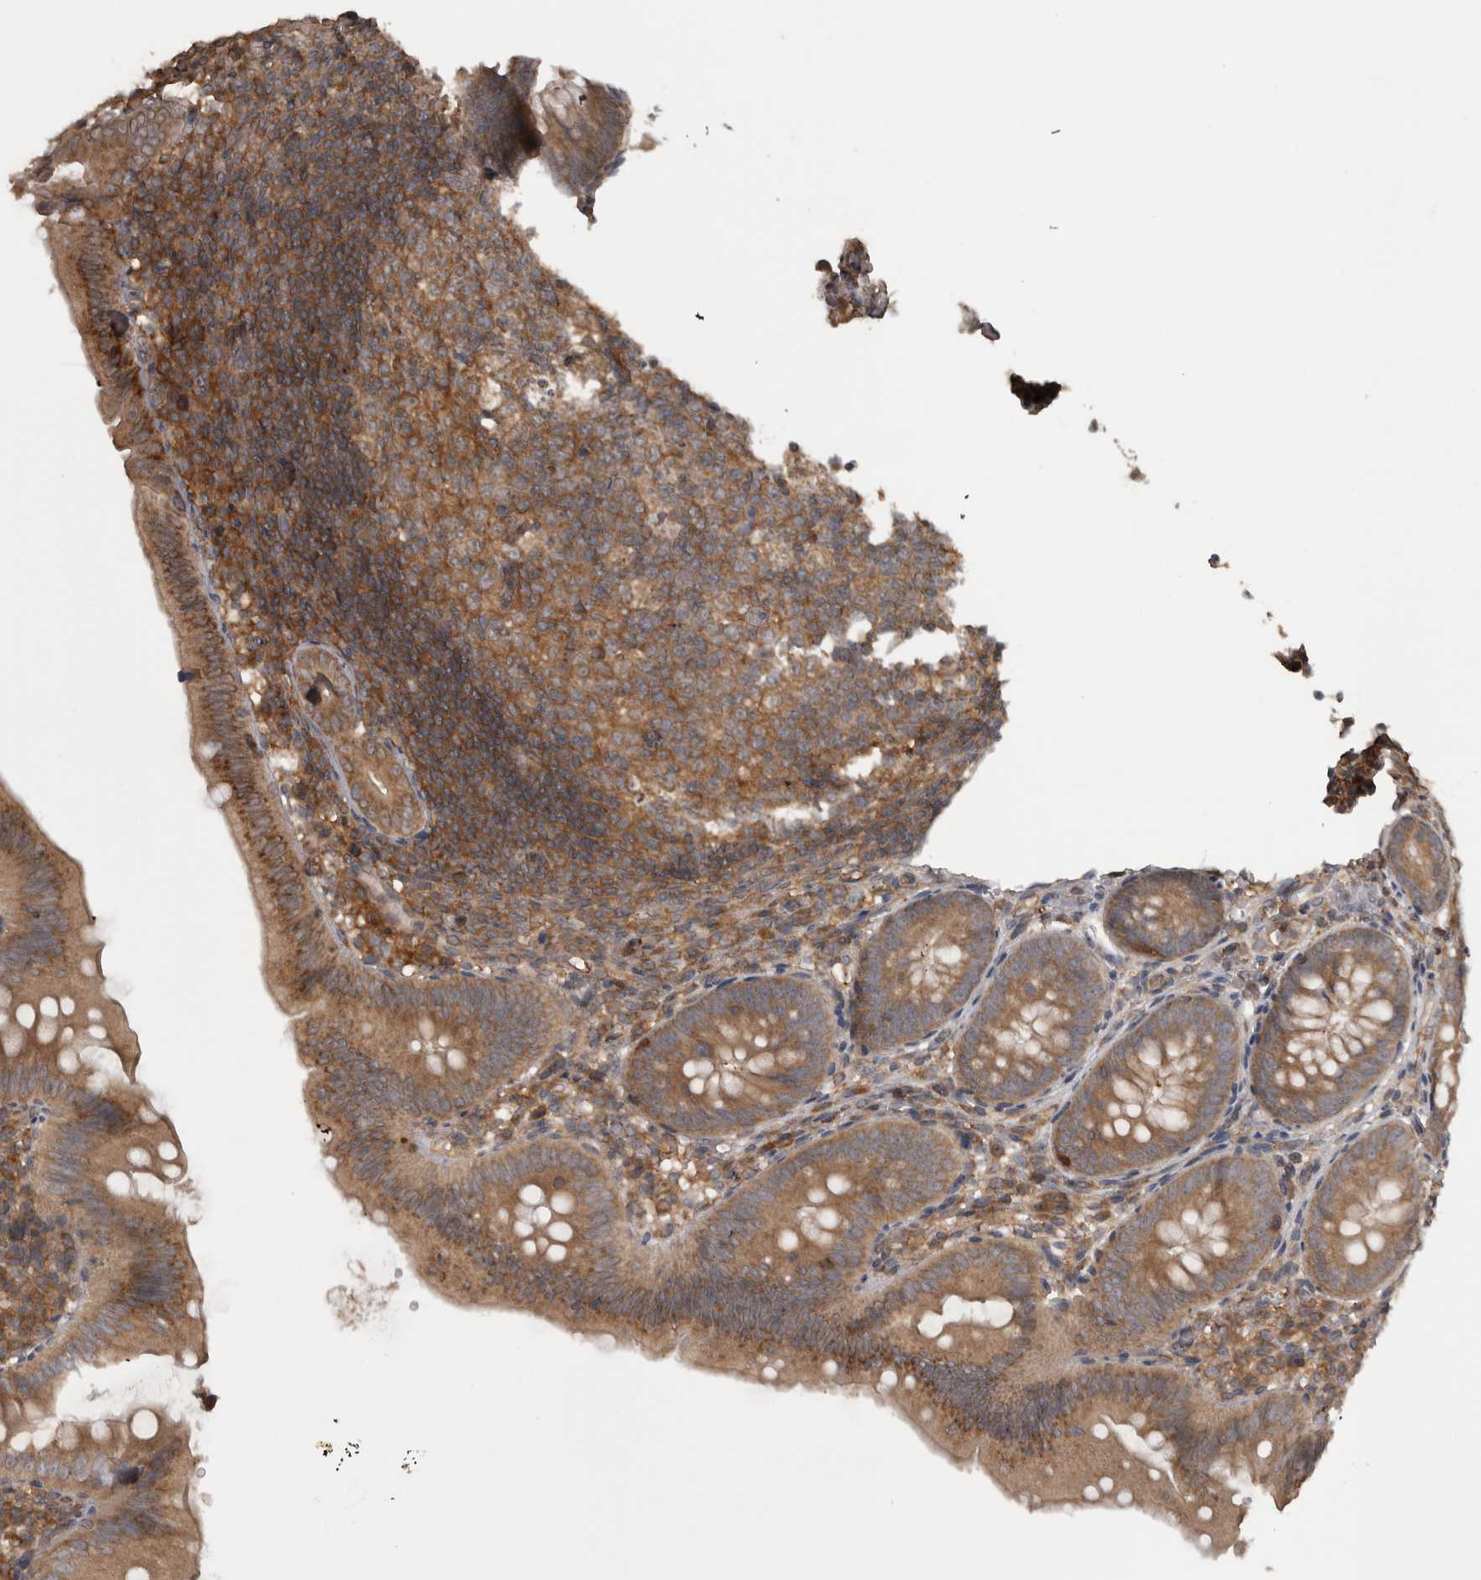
{"staining": {"intensity": "moderate", "quantity": ">75%", "location": "cytoplasmic/membranous"}, "tissue": "appendix", "cell_type": "Glandular cells", "image_type": "normal", "snomed": [{"axis": "morphology", "description": "Normal tissue, NOS"}, {"axis": "topography", "description": "Appendix"}], "caption": "A micrograph of human appendix stained for a protein displays moderate cytoplasmic/membranous brown staining in glandular cells. The staining was performed using DAB to visualize the protein expression in brown, while the nuclei were stained in blue with hematoxylin (Magnification: 20x).", "gene": "MICU3", "patient": {"sex": "male", "age": 1}}